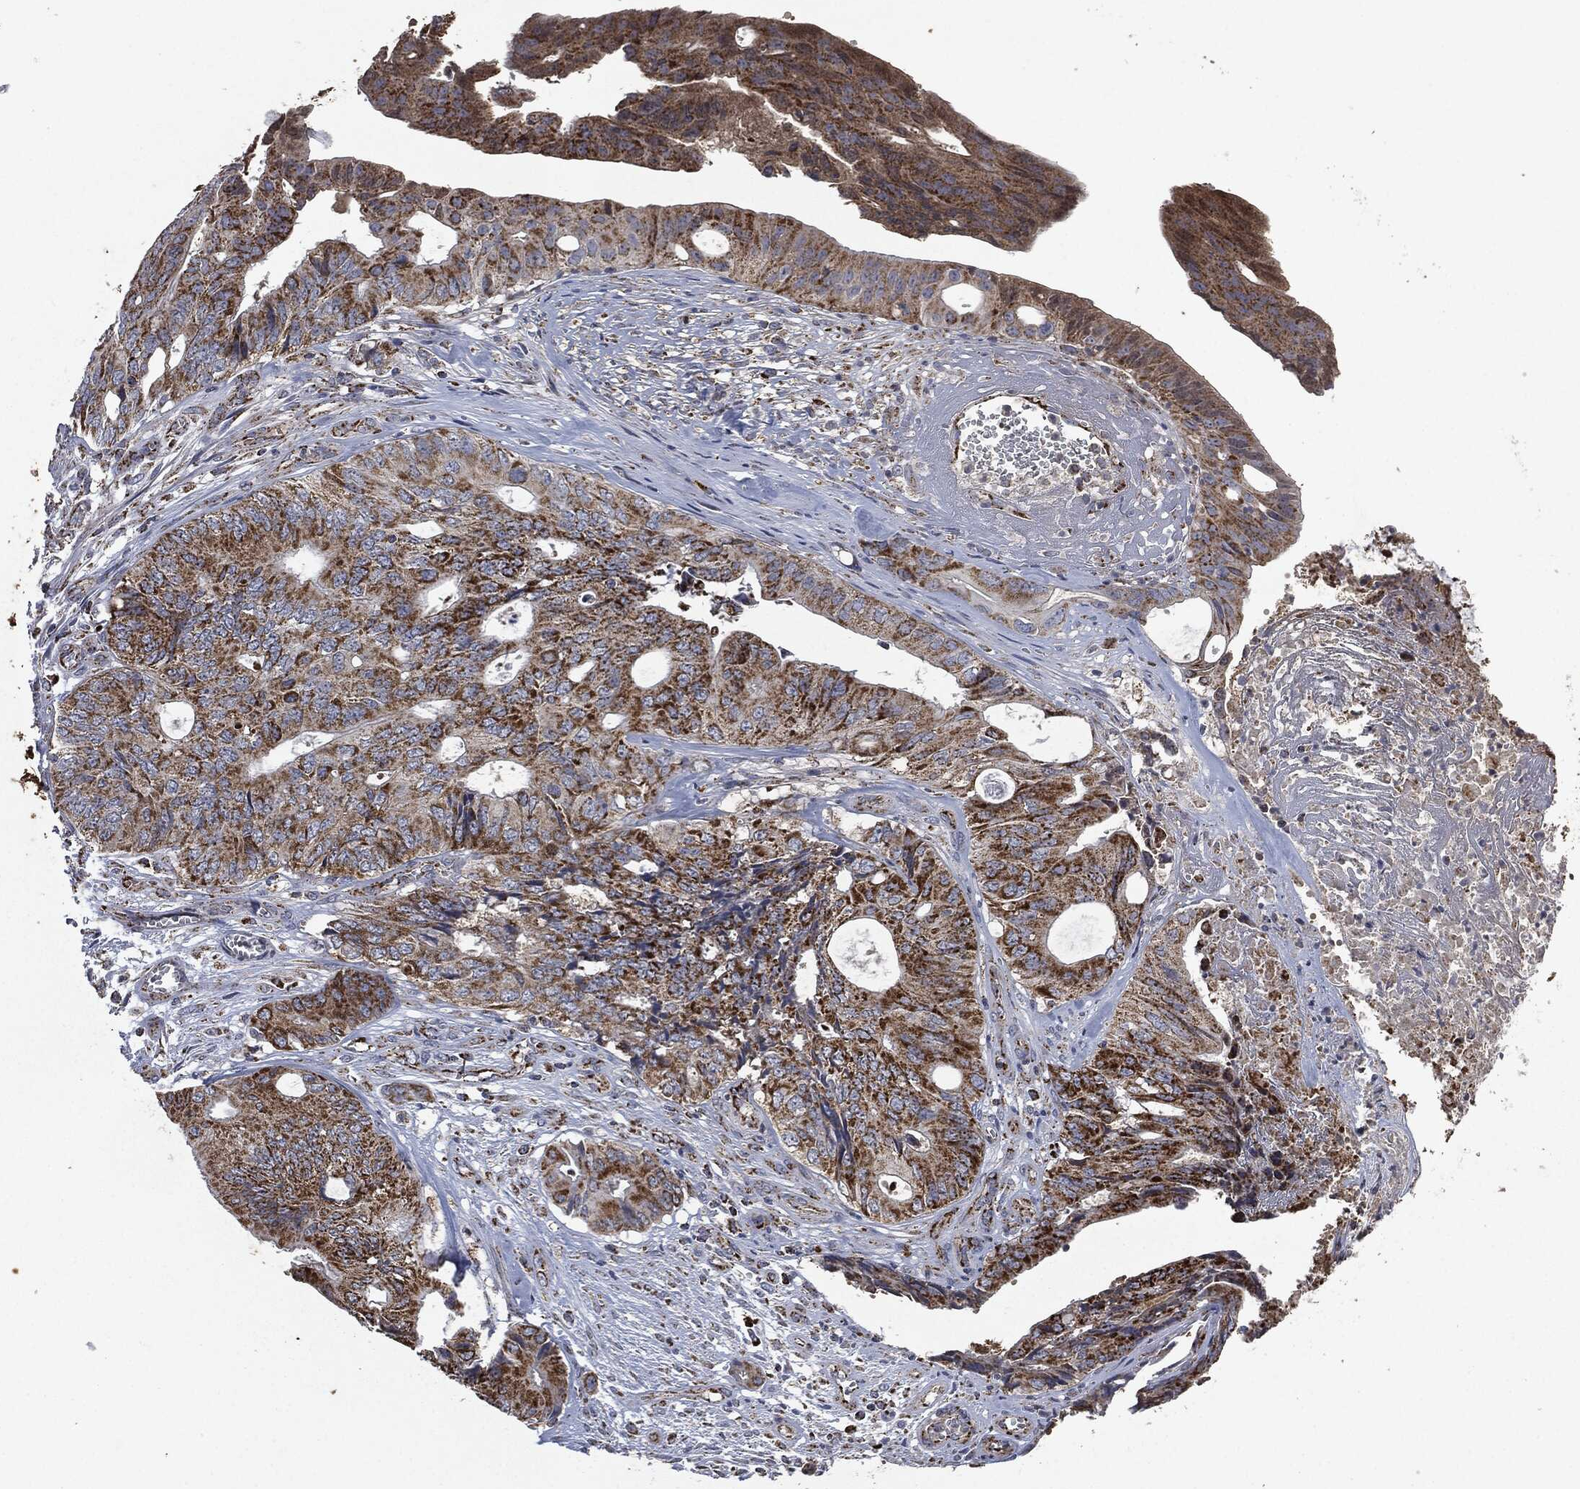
{"staining": {"intensity": "strong", "quantity": ">75%", "location": "cytoplasmic/membranous"}, "tissue": "colorectal cancer", "cell_type": "Tumor cells", "image_type": "cancer", "snomed": [{"axis": "morphology", "description": "Normal tissue, NOS"}, {"axis": "morphology", "description": "Adenocarcinoma, NOS"}, {"axis": "topography", "description": "Colon"}], "caption": "Protein positivity by immunohistochemistry (IHC) shows strong cytoplasmic/membranous staining in approximately >75% of tumor cells in colorectal adenocarcinoma.", "gene": "RYK", "patient": {"sex": "male", "age": 65}}